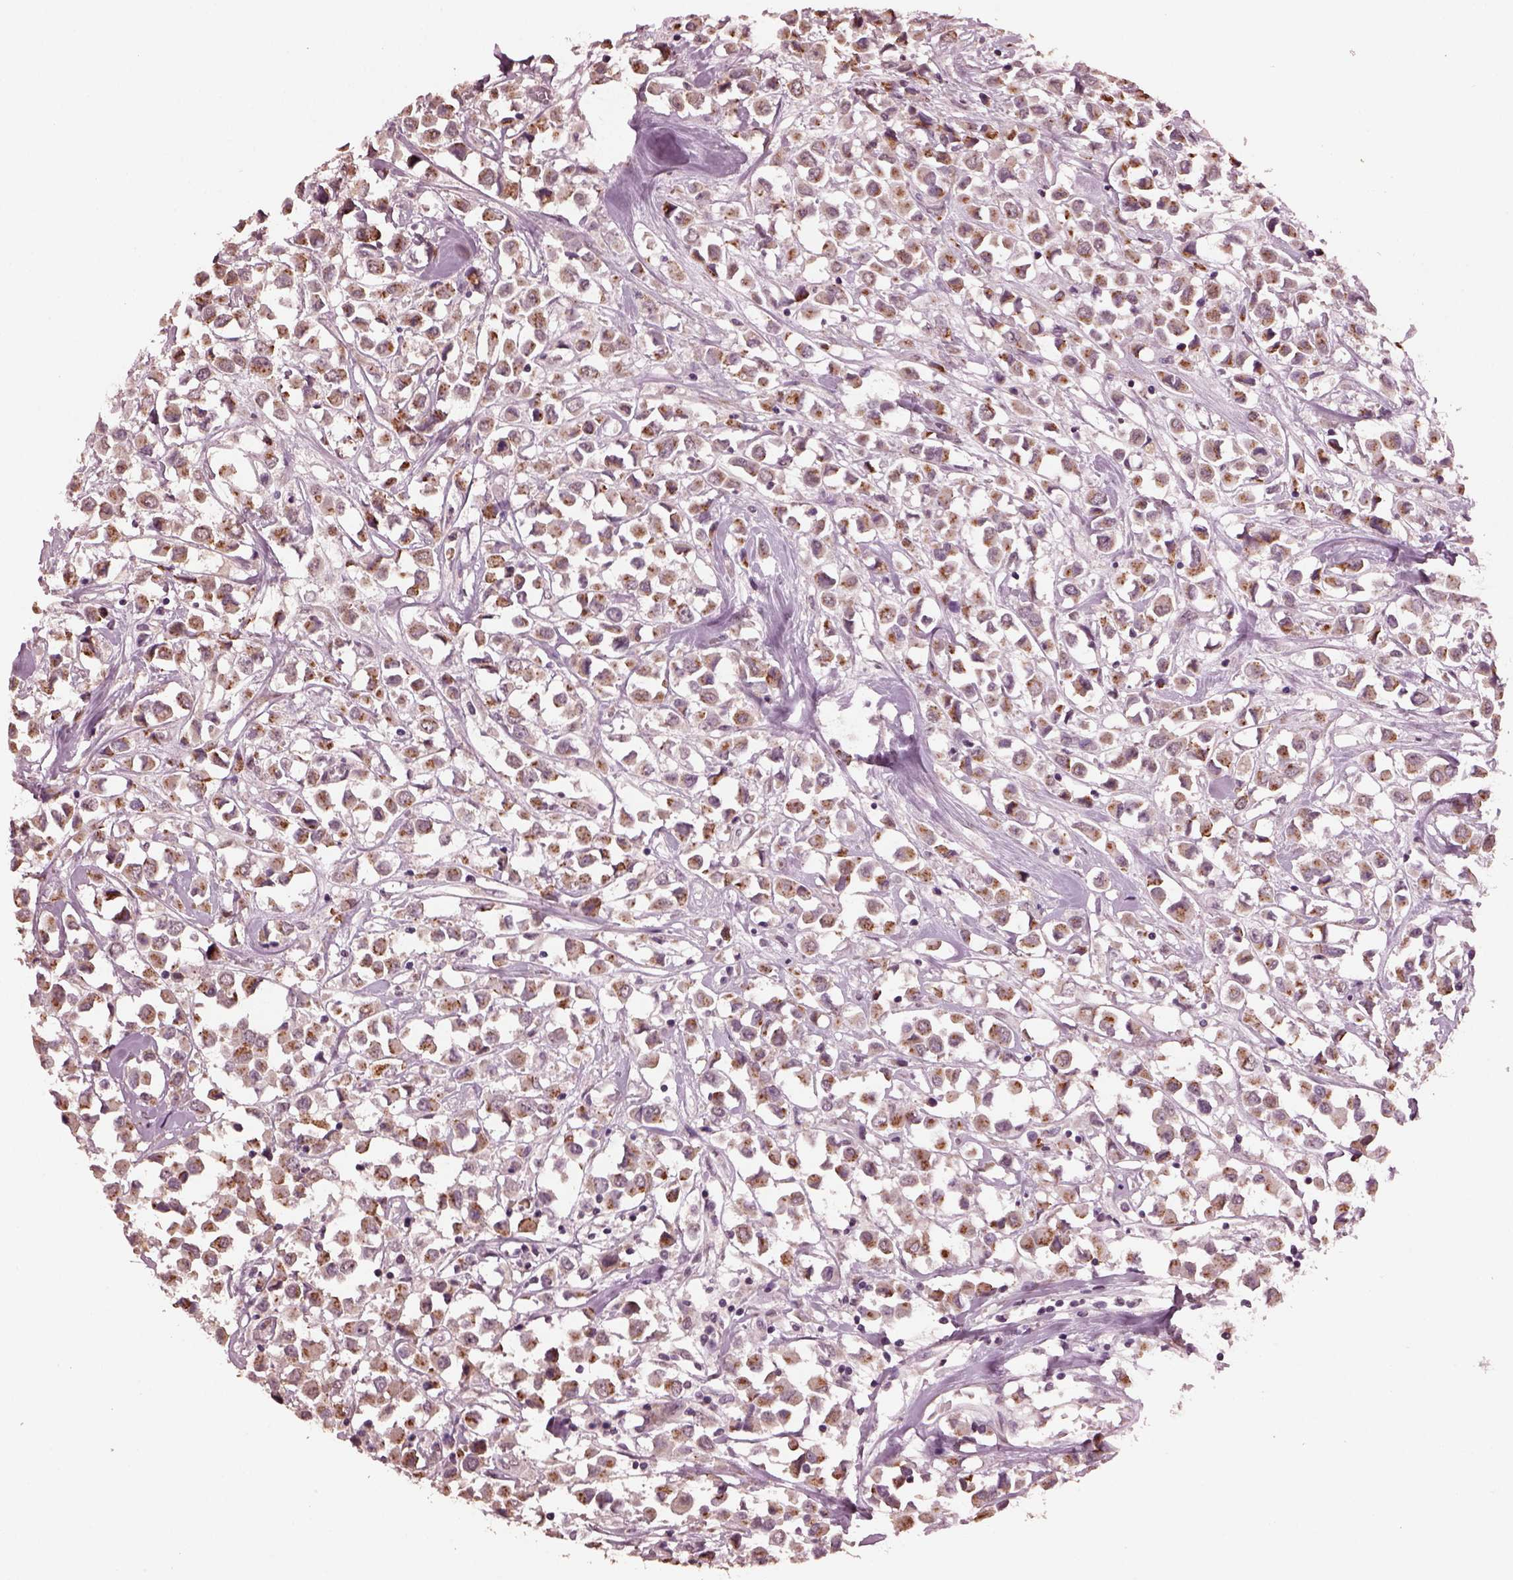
{"staining": {"intensity": "moderate", "quantity": ">75%", "location": "cytoplasmic/membranous"}, "tissue": "breast cancer", "cell_type": "Tumor cells", "image_type": "cancer", "snomed": [{"axis": "morphology", "description": "Duct carcinoma"}, {"axis": "topography", "description": "Breast"}], "caption": "Immunohistochemistry (IHC) of human breast invasive ductal carcinoma exhibits medium levels of moderate cytoplasmic/membranous expression in about >75% of tumor cells.", "gene": "IL18RAP", "patient": {"sex": "female", "age": 61}}